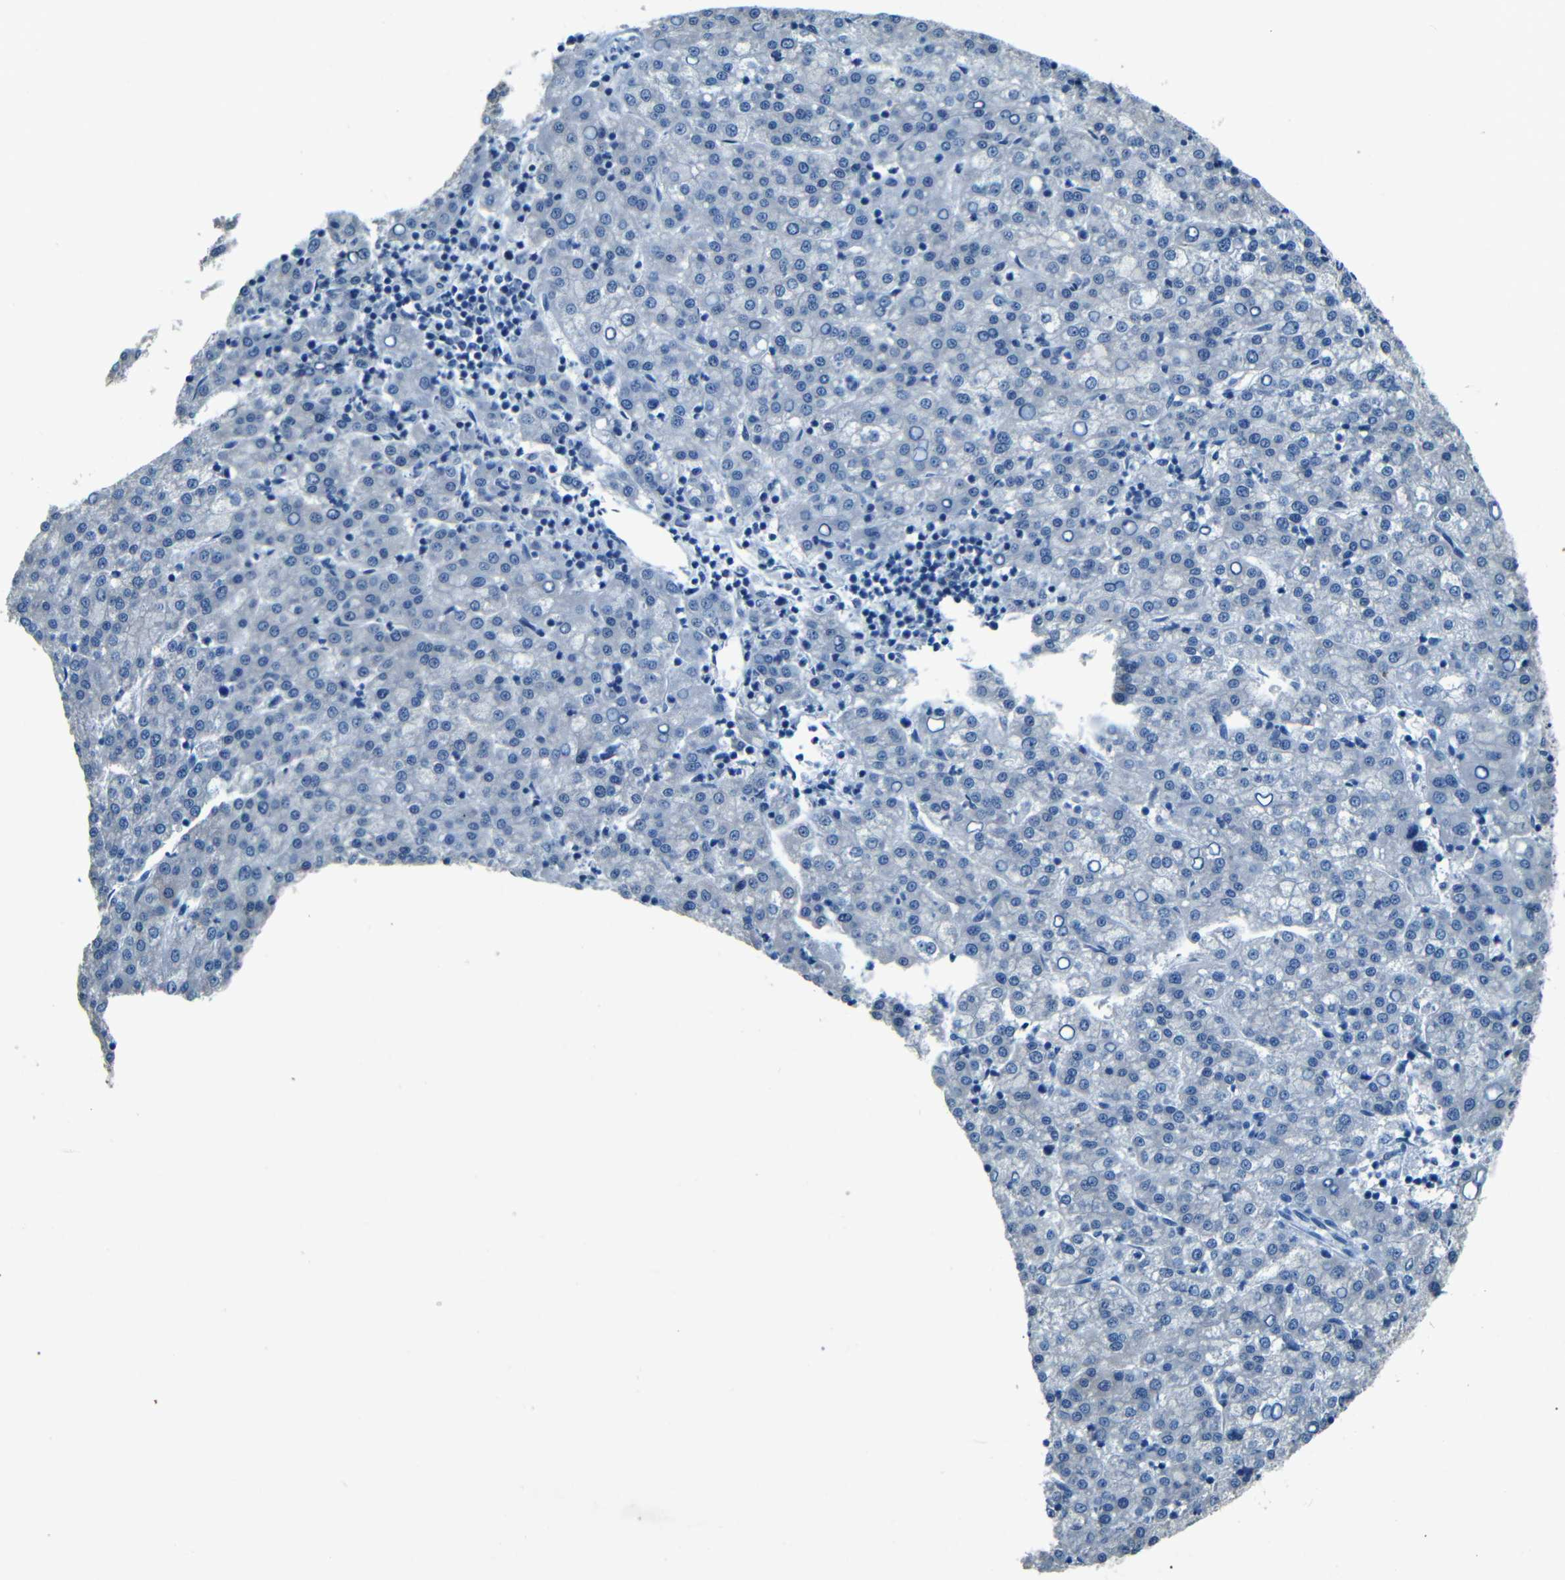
{"staining": {"intensity": "negative", "quantity": "none", "location": "none"}, "tissue": "liver cancer", "cell_type": "Tumor cells", "image_type": "cancer", "snomed": [{"axis": "morphology", "description": "Carcinoma, Hepatocellular, NOS"}, {"axis": "topography", "description": "Liver"}], "caption": "This image is of hepatocellular carcinoma (liver) stained with IHC to label a protein in brown with the nuclei are counter-stained blue. There is no positivity in tumor cells.", "gene": "ZMAT1", "patient": {"sex": "female", "age": 58}}